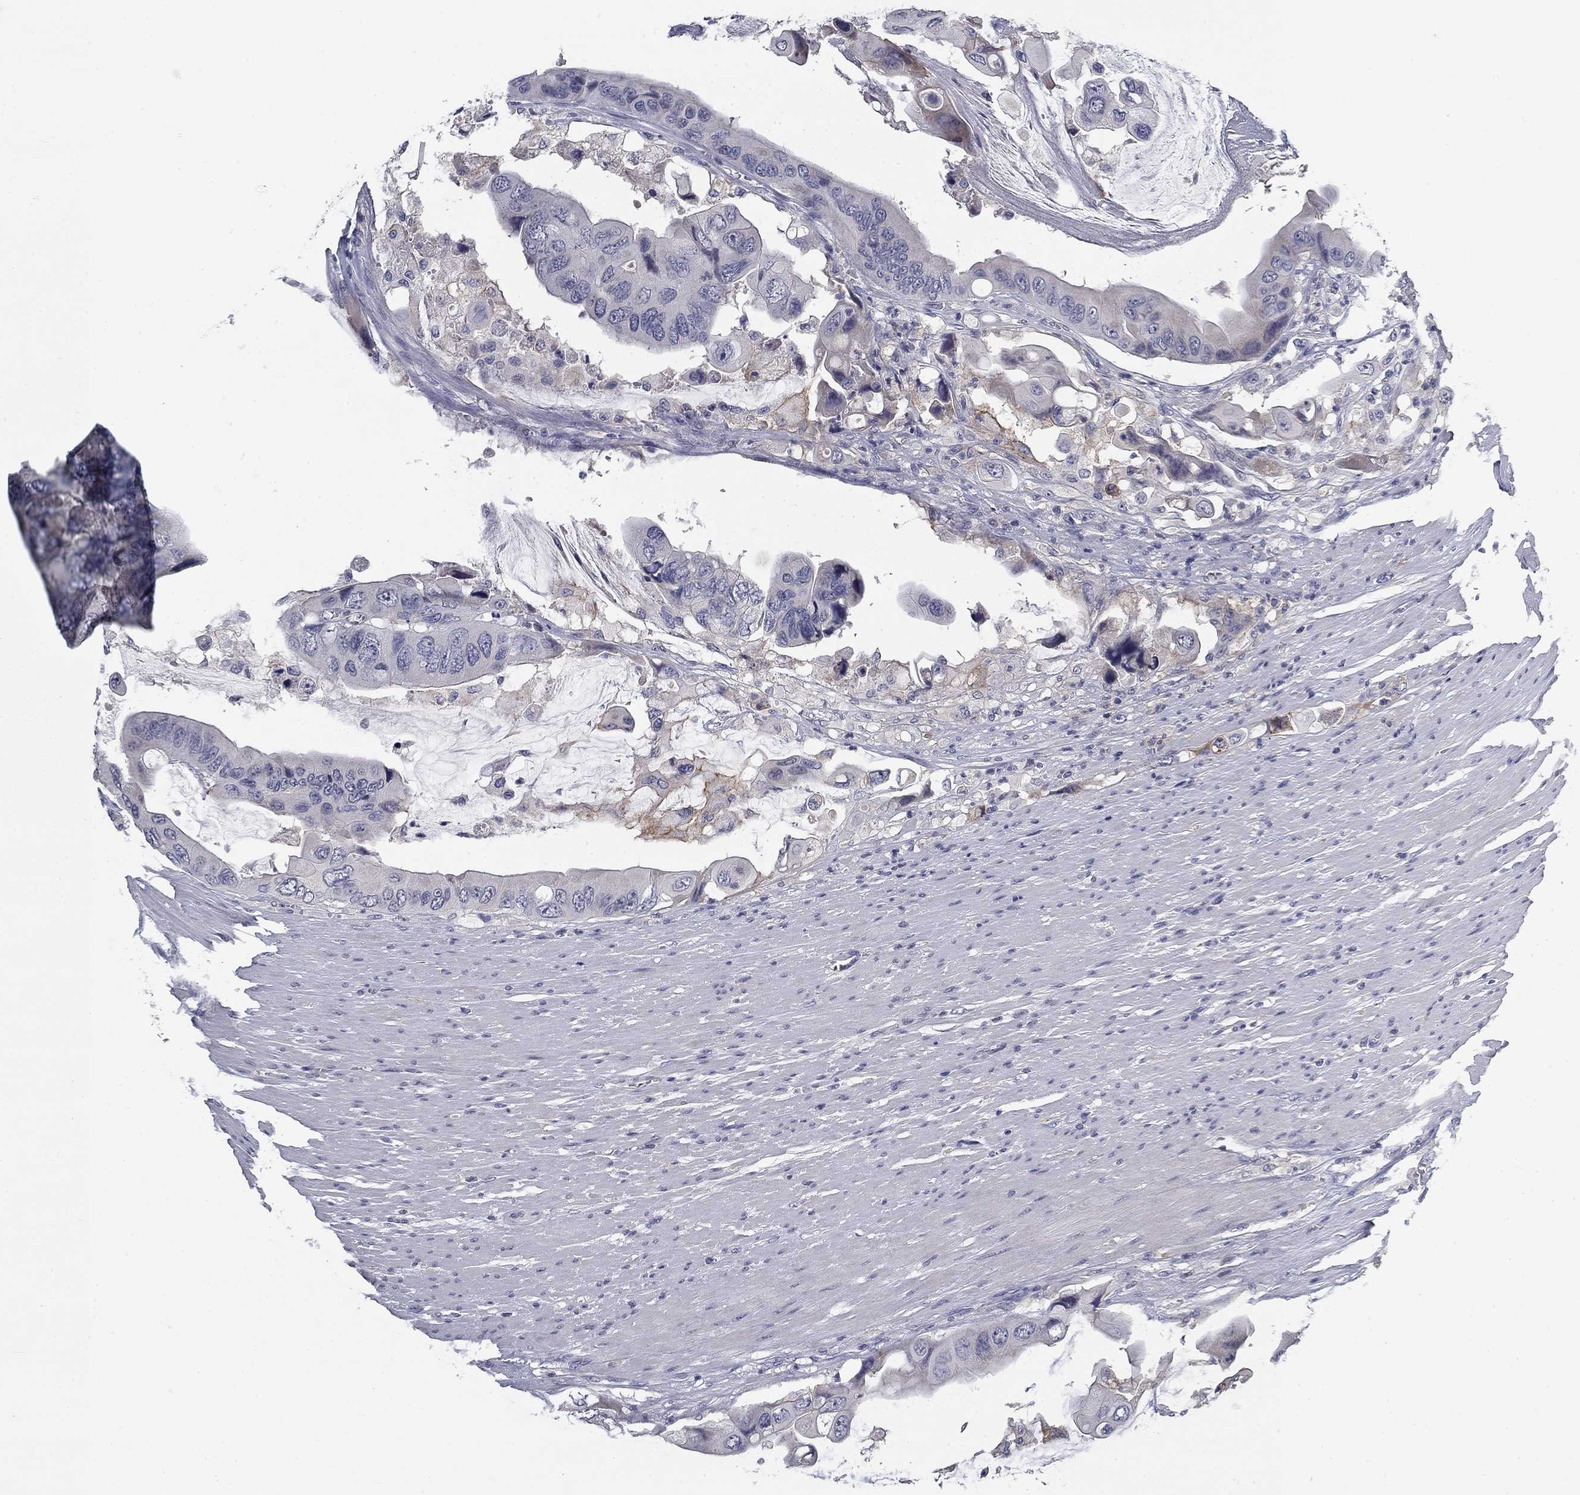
{"staining": {"intensity": "negative", "quantity": "none", "location": "none"}, "tissue": "colorectal cancer", "cell_type": "Tumor cells", "image_type": "cancer", "snomed": [{"axis": "morphology", "description": "Adenocarcinoma, NOS"}, {"axis": "topography", "description": "Colon"}], "caption": "Immunohistochemistry (IHC) of human colorectal adenocarcinoma demonstrates no expression in tumor cells.", "gene": "CD274", "patient": {"sex": "female", "age": 82}}